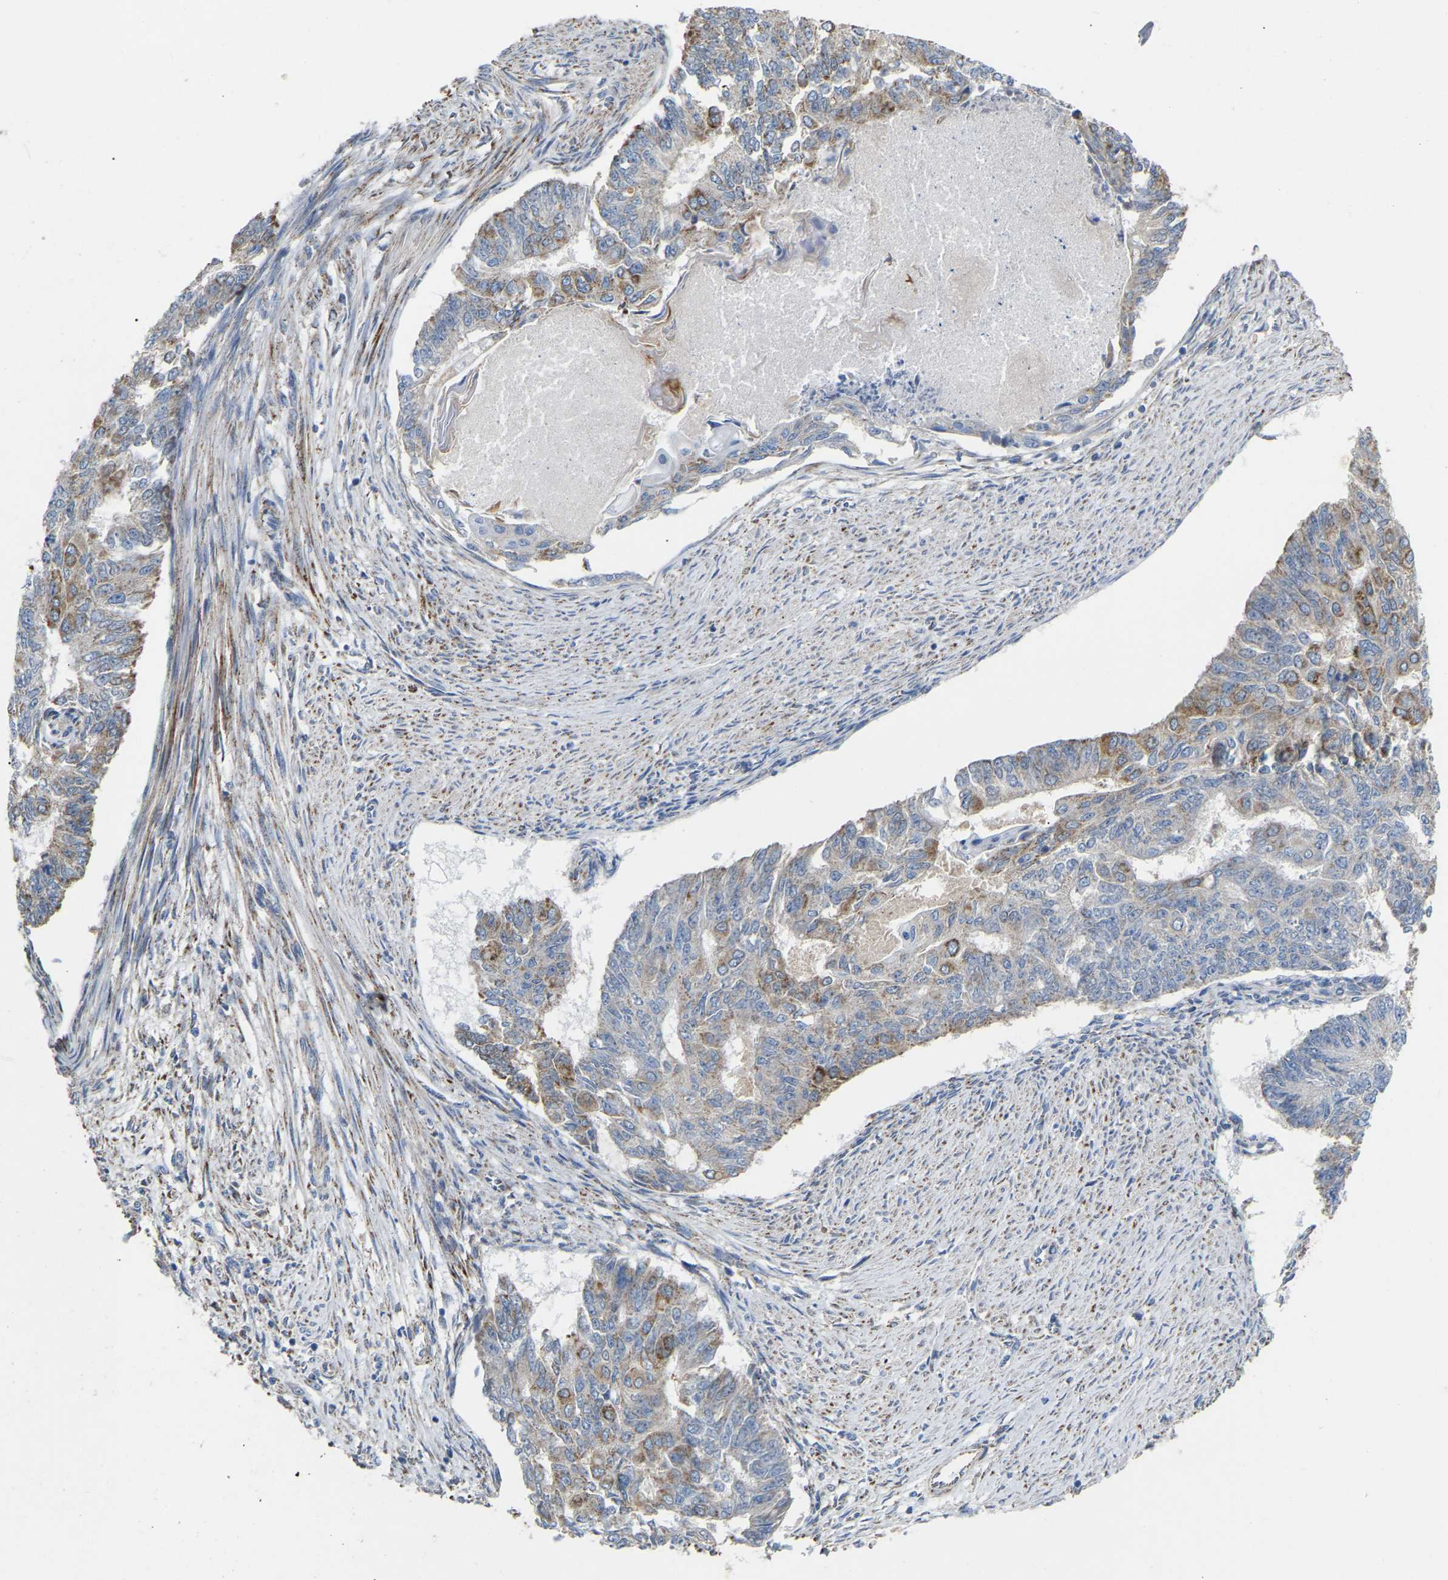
{"staining": {"intensity": "weak", "quantity": "<25%", "location": "cytoplasmic/membranous"}, "tissue": "endometrial cancer", "cell_type": "Tumor cells", "image_type": "cancer", "snomed": [{"axis": "morphology", "description": "Adenocarcinoma, NOS"}, {"axis": "topography", "description": "Endometrium"}], "caption": "Immunohistochemistry of endometrial adenocarcinoma demonstrates no expression in tumor cells.", "gene": "HIBADH", "patient": {"sex": "female", "age": 32}}